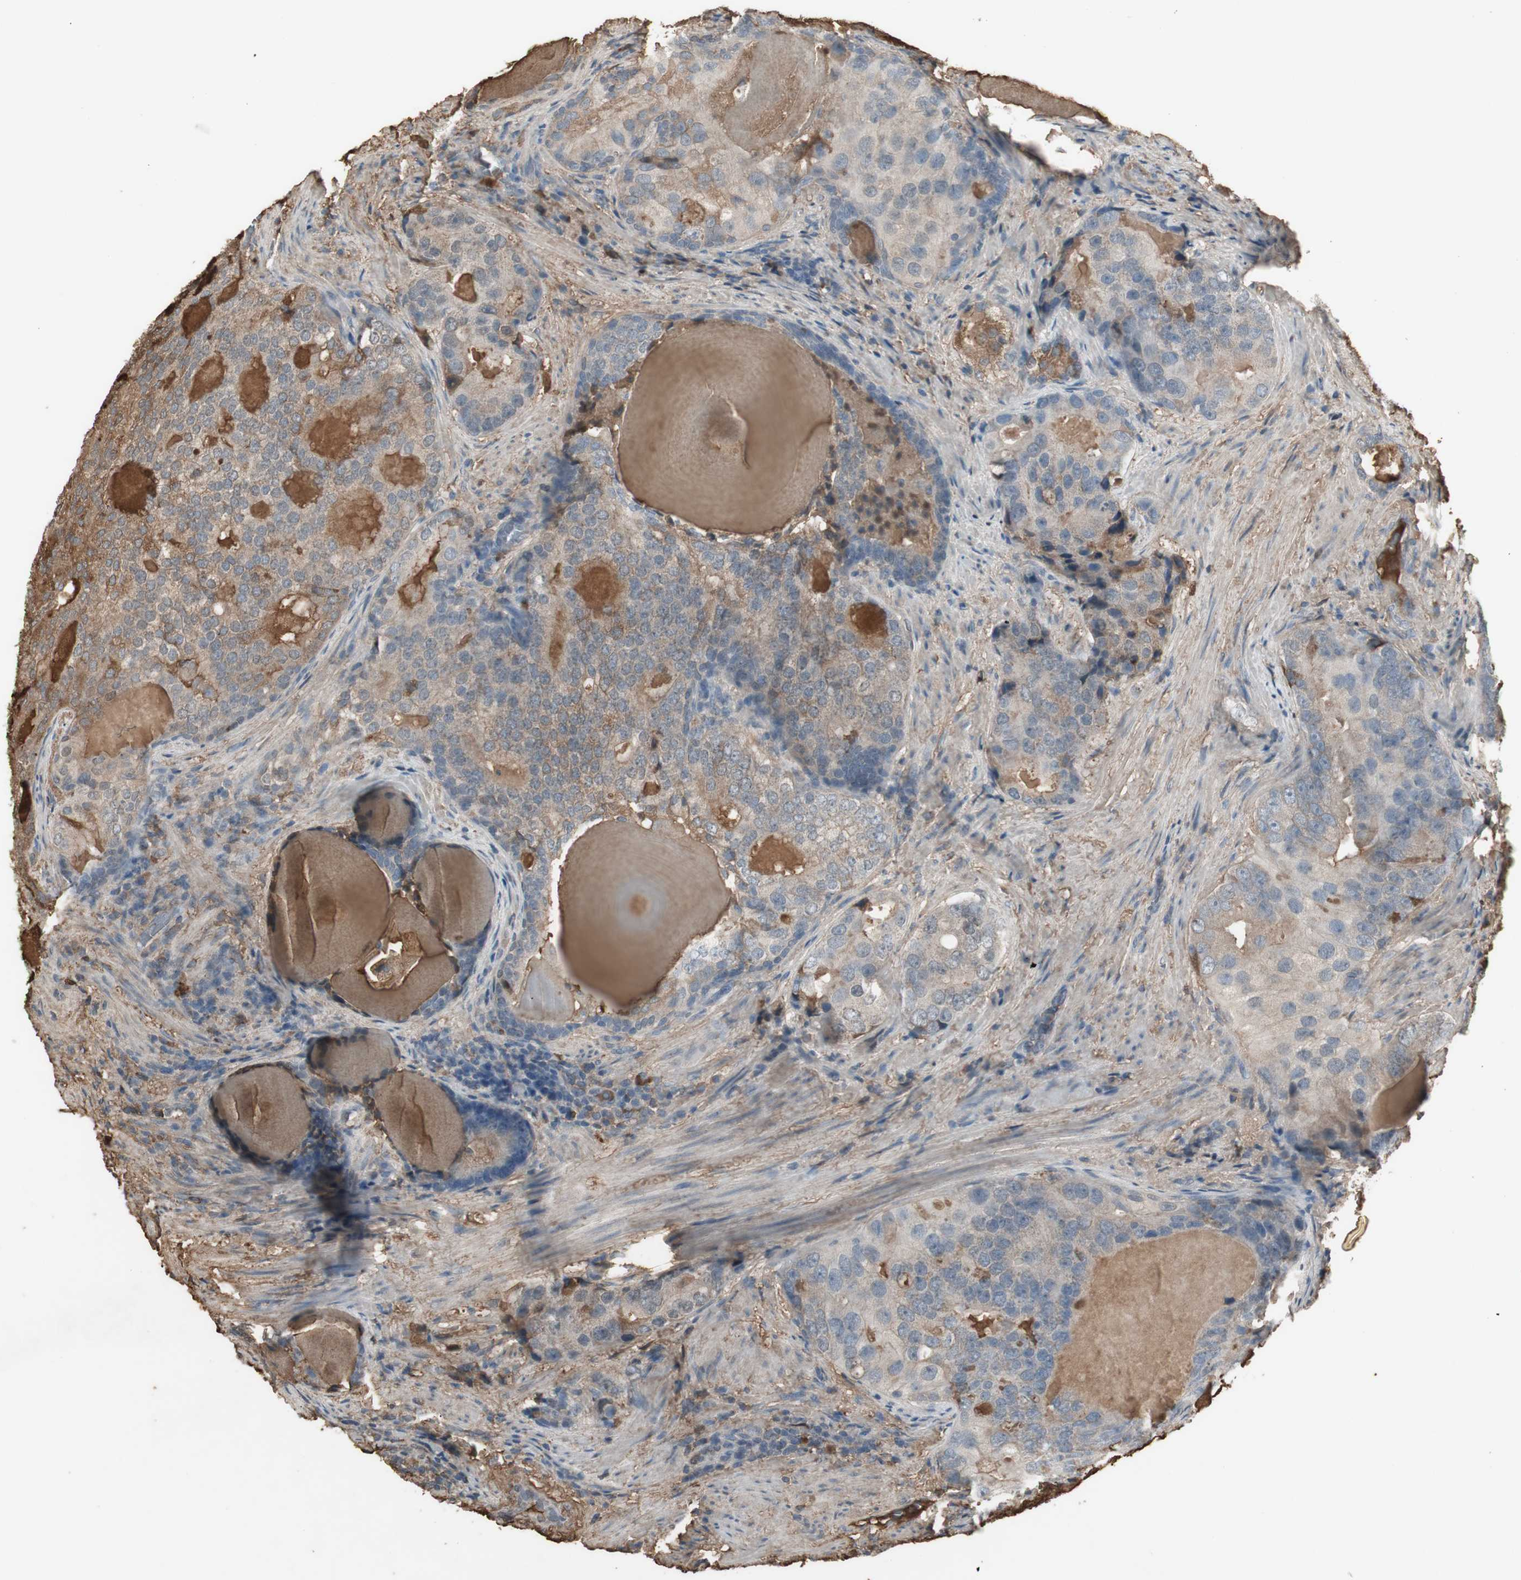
{"staining": {"intensity": "weak", "quantity": ">75%", "location": "cytoplasmic/membranous"}, "tissue": "prostate cancer", "cell_type": "Tumor cells", "image_type": "cancer", "snomed": [{"axis": "morphology", "description": "Adenocarcinoma, High grade"}, {"axis": "topography", "description": "Prostate"}], "caption": "Immunohistochemistry of prostate cancer (adenocarcinoma (high-grade)) reveals low levels of weak cytoplasmic/membranous positivity in approximately >75% of tumor cells.", "gene": "MMP14", "patient": {"sex": "male", "age": 66}}